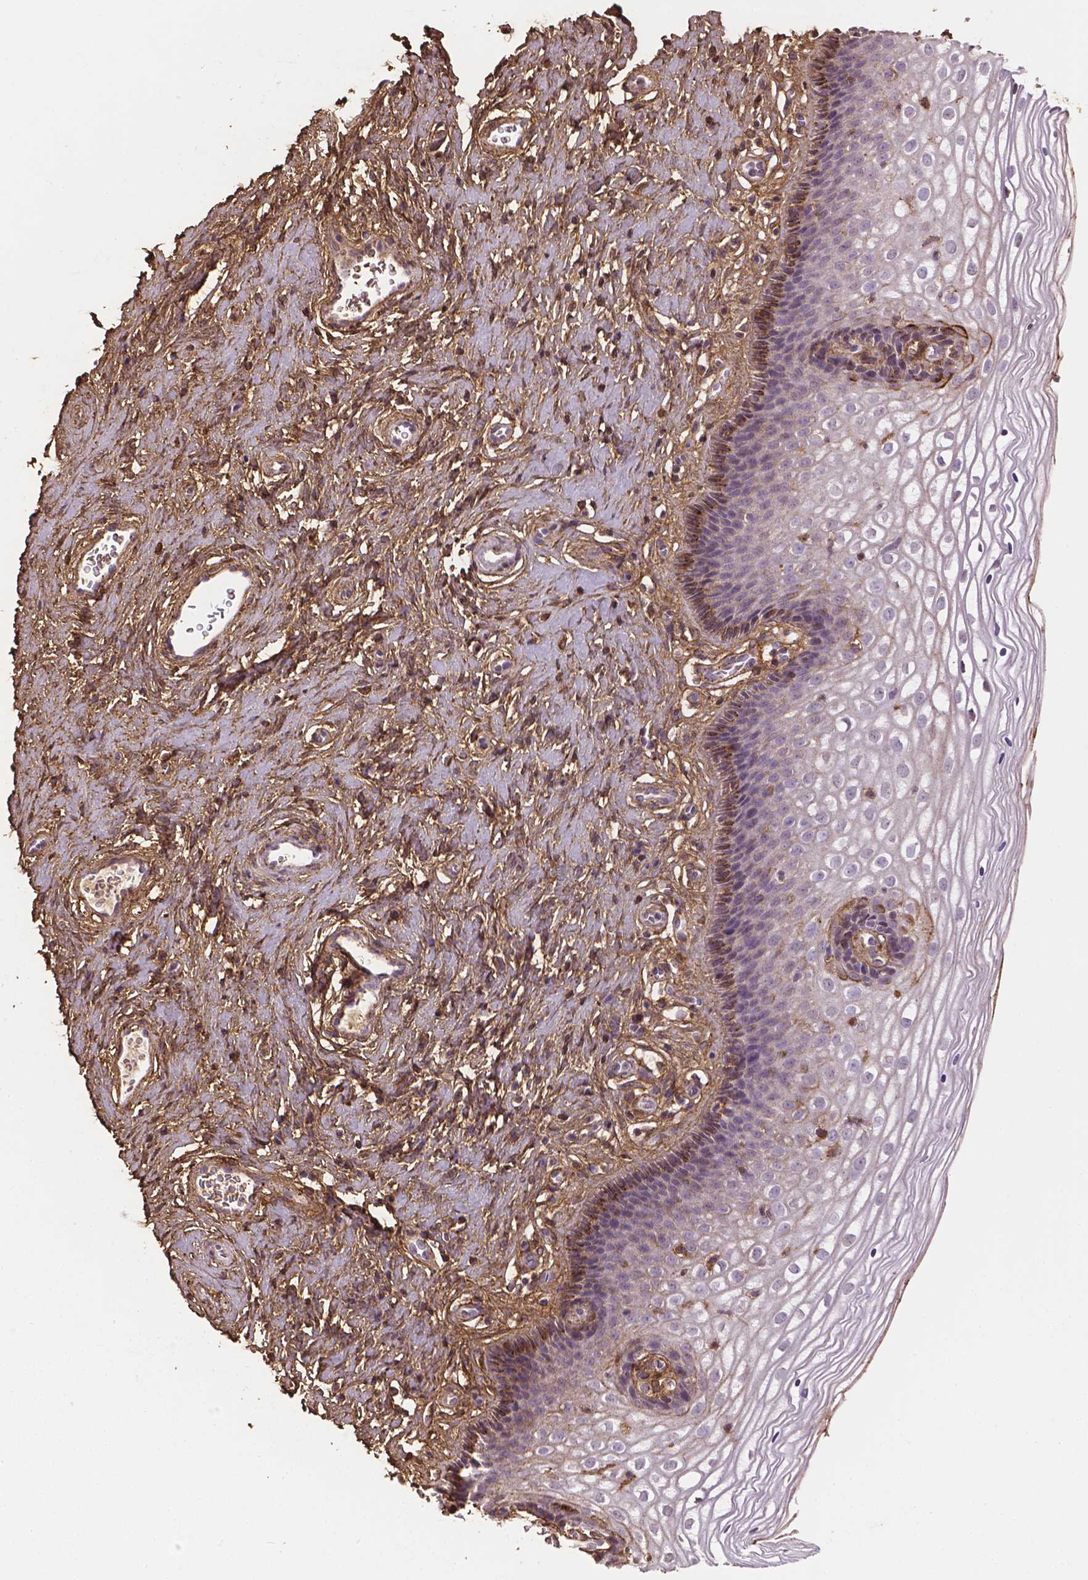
{"staining": {"intensity": "negative", "quantity": "none", "location": "none"}, "tissue": "cervix", "cell_type": "Glandular cells", "image_type": "normal", "snomed": [{"axis": "morphology", "description": "Normal tissue, NOS"}, {"axis": "topography", "description": "Cervix"}], "caption": "Image shows no significant protein expression in glandular cells of benign cervix.", "gene": "DCN", "patient": {"sex": "female", "age": 34}}